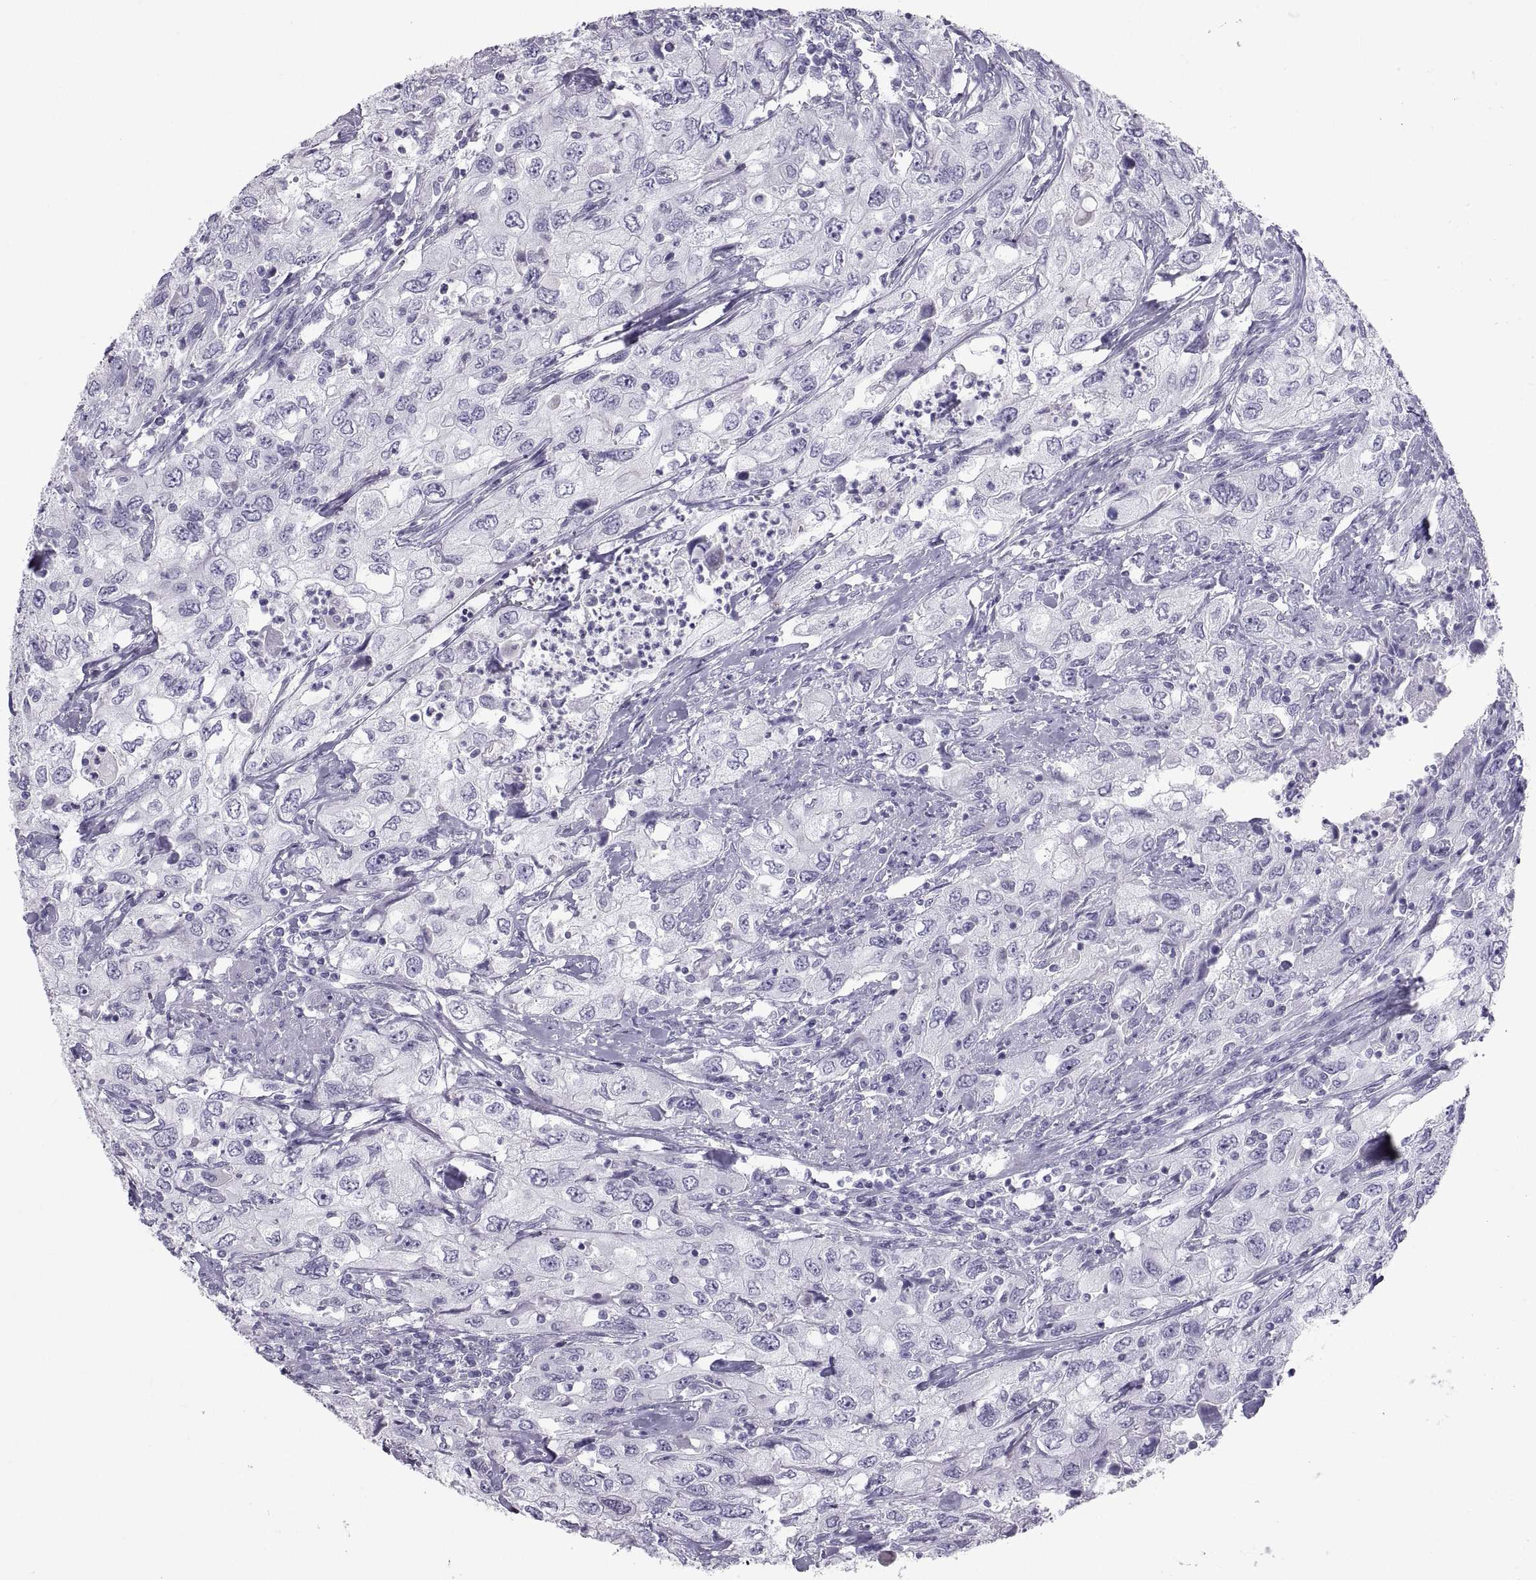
{"staining": {"intensity": "negative", "quantity": "none", "location": "none"}, "tissue": "urothelial cancer", "cell_type": "Tumor cells", "image_type": "cancer", "snomed": [{"axis": "morphology", "description": "Urothelial carcinoma, High grade"}, {"axis": "topography", "description": "Urinary bladder"}], "caption": "Immunohistochemistry (IHC) image of neoplastic tissue: urothelial cancer stained with DAB (3,3'-diaminobenzidine) reveals no significant protein staining in tumor cells.", "gene": "PCSK1N", "patient": {"sex": "male", "age": 76}}